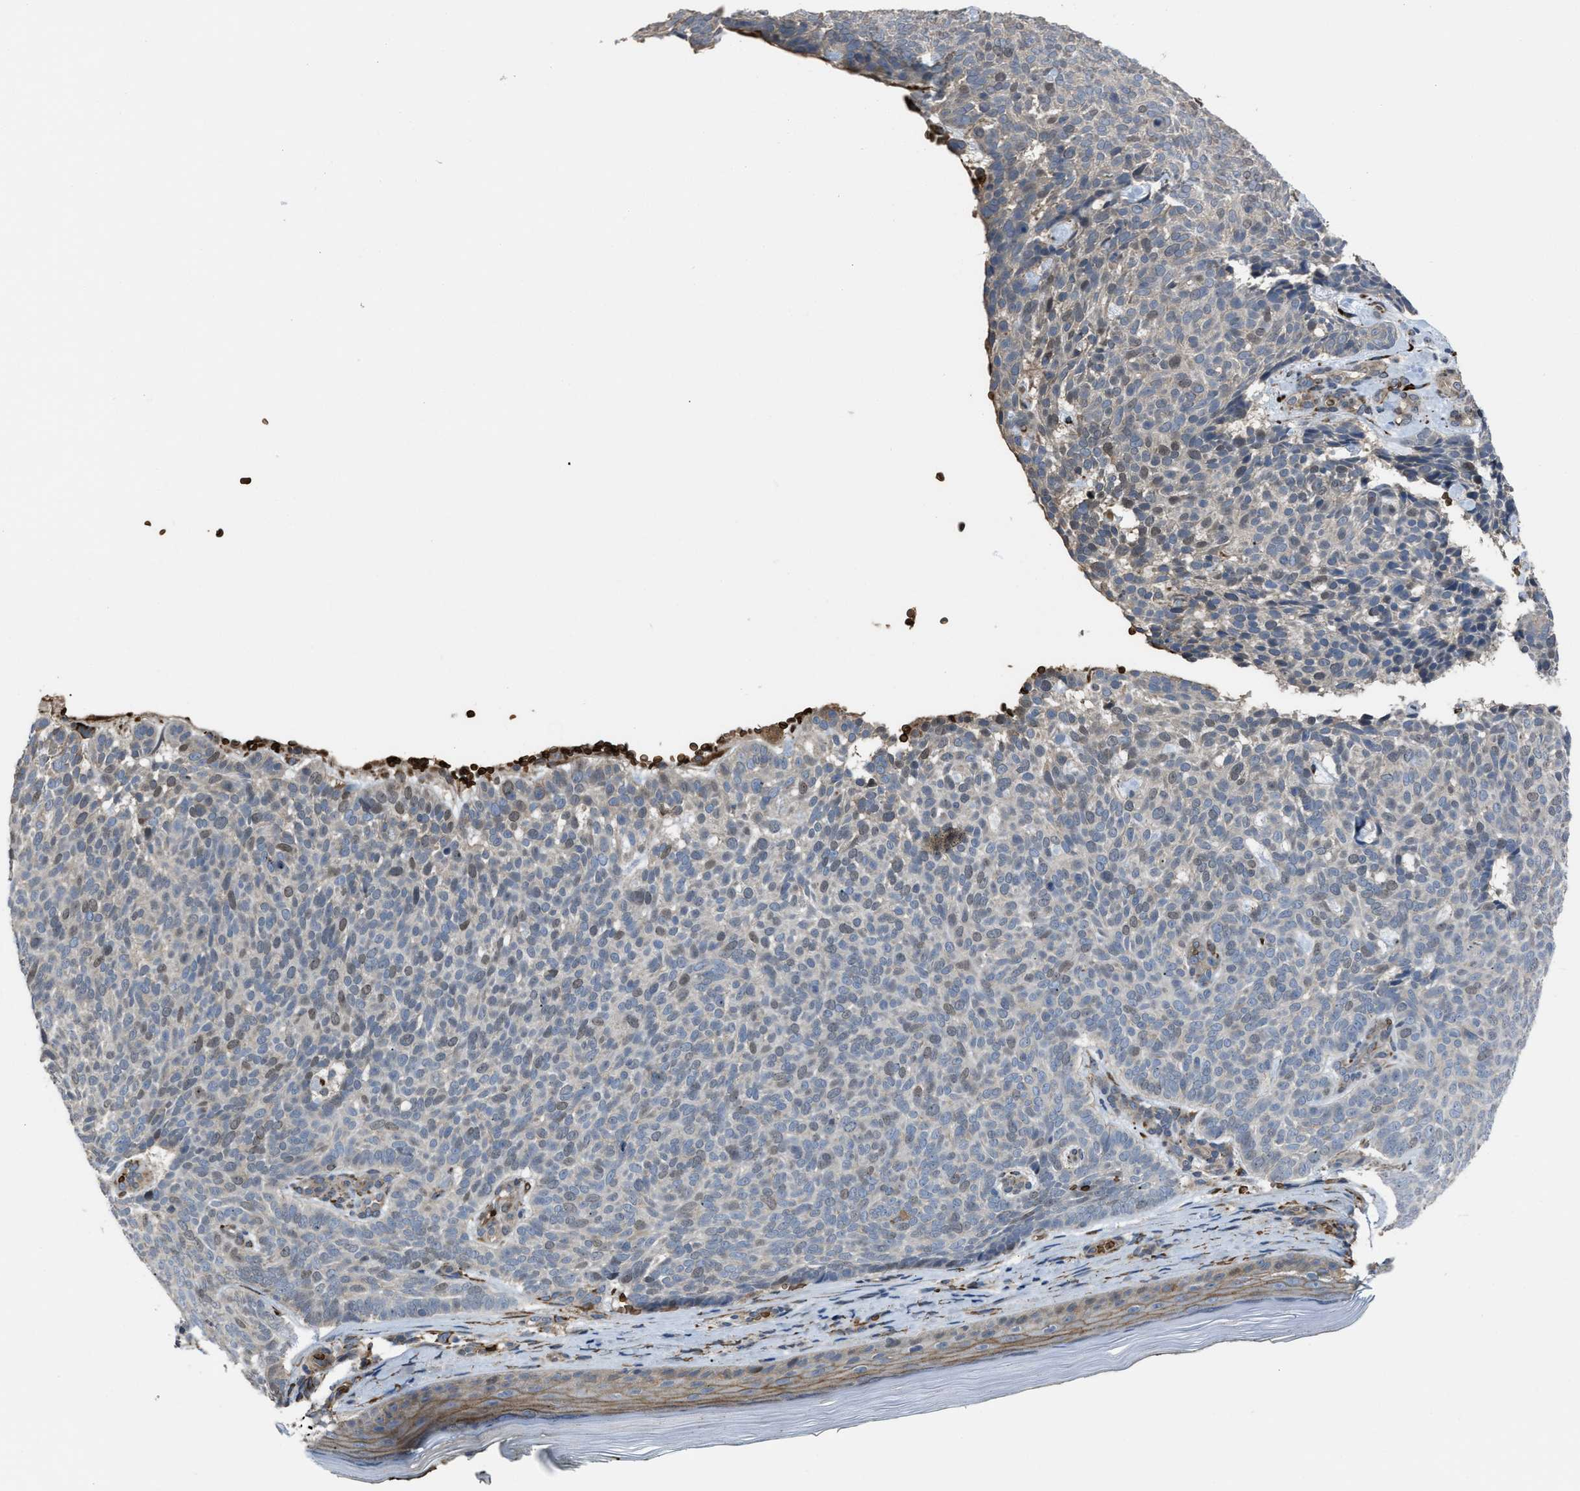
{"staining": {"intensity": "moderate", "quantity": "<25%", "location": "nuclear"}, "tissue": "skin cancer", "cell_type": "Tumor cells", "image_type": "cancer", "snomed": [{"axis": "morphology", "description": "Basal cell carcinoma"}, {"axis": "topography", "description": "Skin"}], "caption": "Skin cancer was stained to show a protein in brown. There is low levels of moderate nuclear positivity in about <25% of tumor cells. (DAB (3,3'-diaminobenzidine) IHC, brown staining for protein, blue staining for nuclei).", "gene": "SELENOM", "patient": {"sex": "male", "age": 61}}